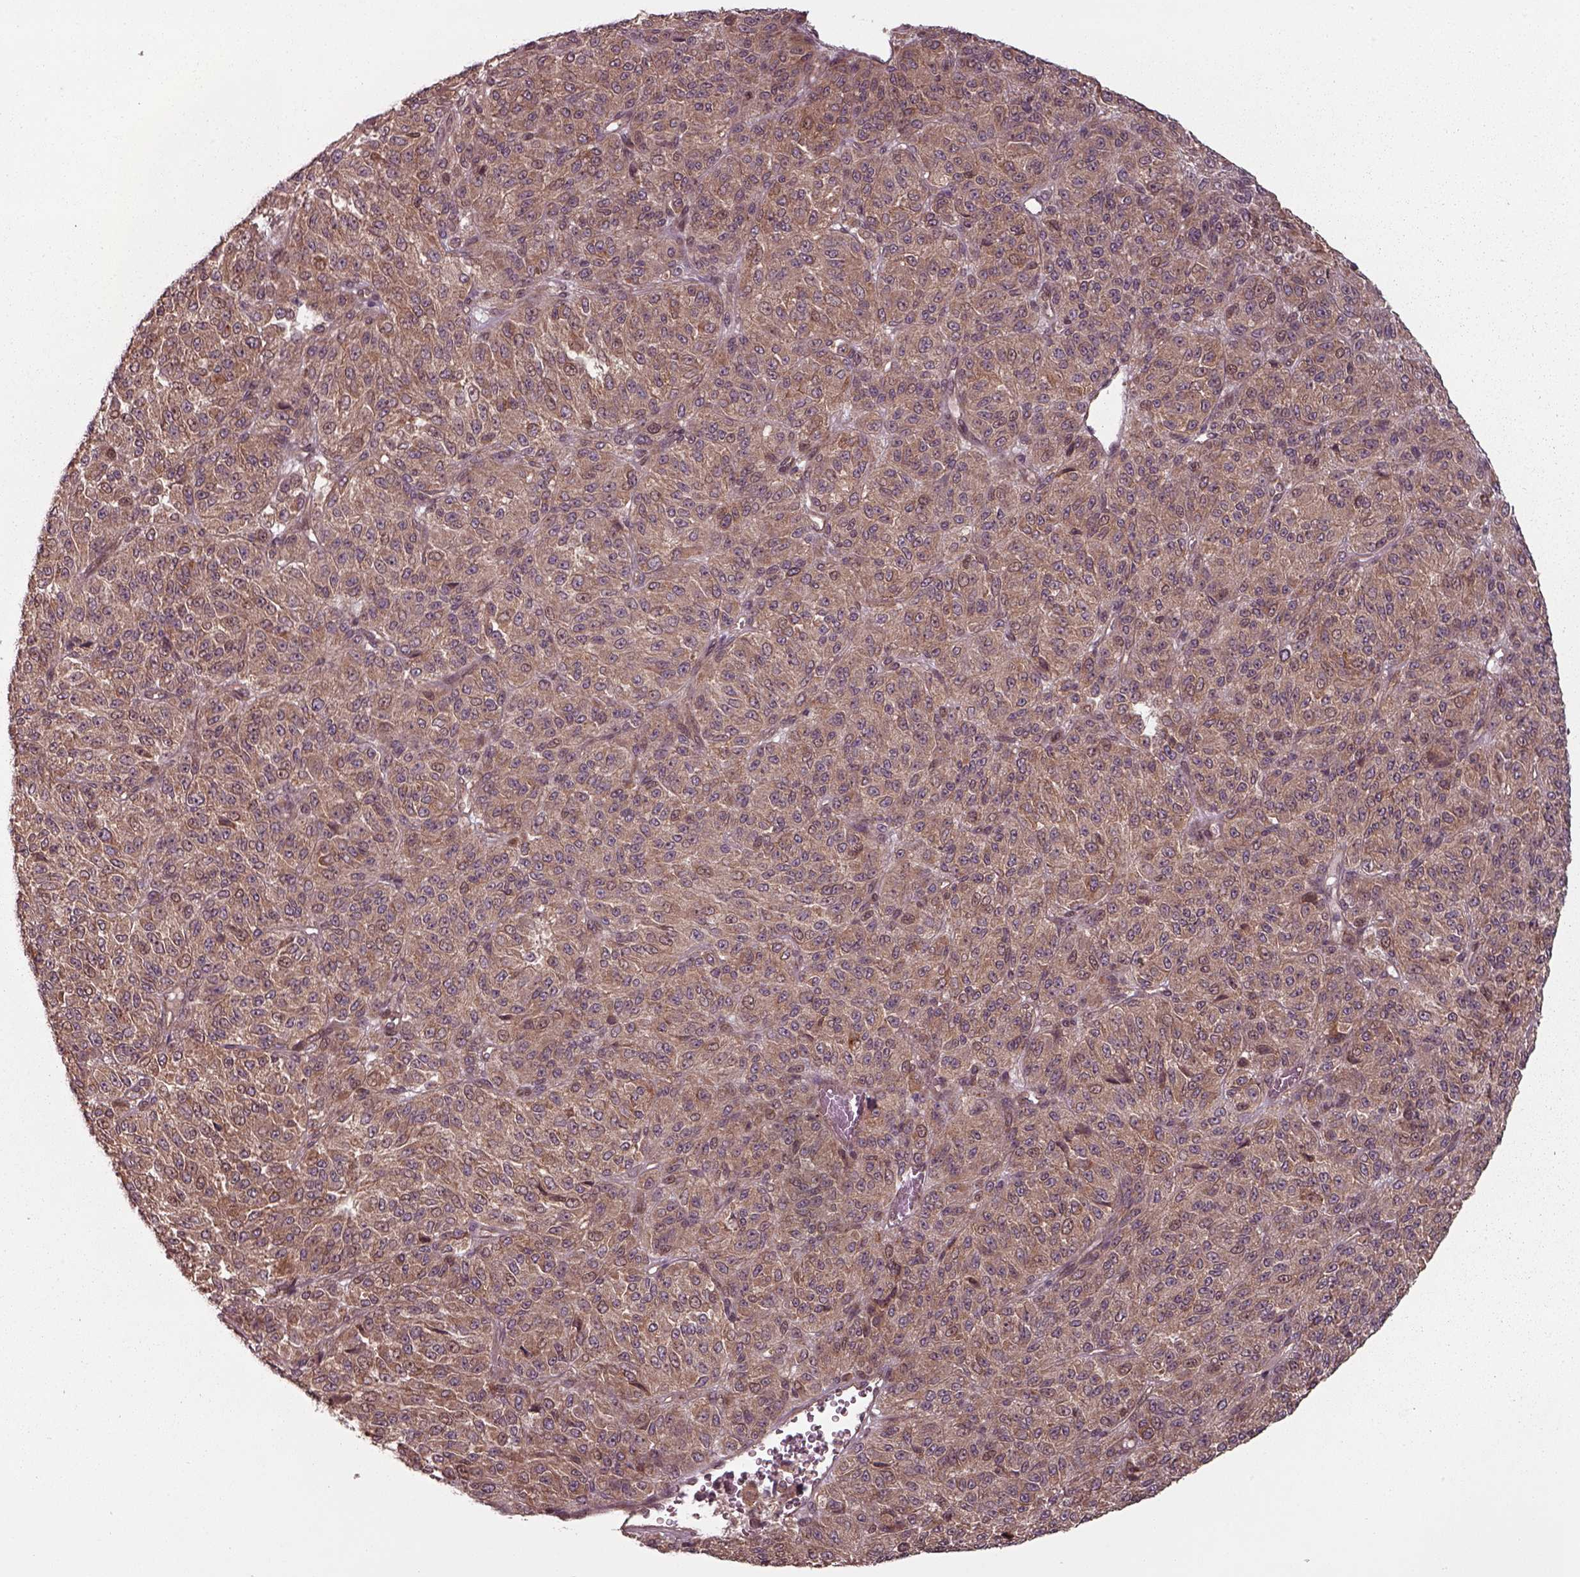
{"staining": {"intensity": "weak", "quantity": ">75%", "location": "cytoplasmic/membranous"}, "tissue": "melanoma", "cell_type": "Tumor cells", "image_type": "cancer", "snomed": [{"axis": "morphology", "description": "Malignant melanoma, Metastatic site"}, {"axis": "topography", "description": "Brain"}], "caption": "Tumor cells demonstrate low levels of weak cytoplasmic/membranous staining in about >75% of cells in malignant melanoma (metastatic site). The staining is performed using DAB (3,3'-diaminobenzidine) brown chromogen to label protein expression. The nuclei are counter-stained blue using hematoxylin.", "gene": "CHMP3", "patient": {"sex": "female", "age": 56}}